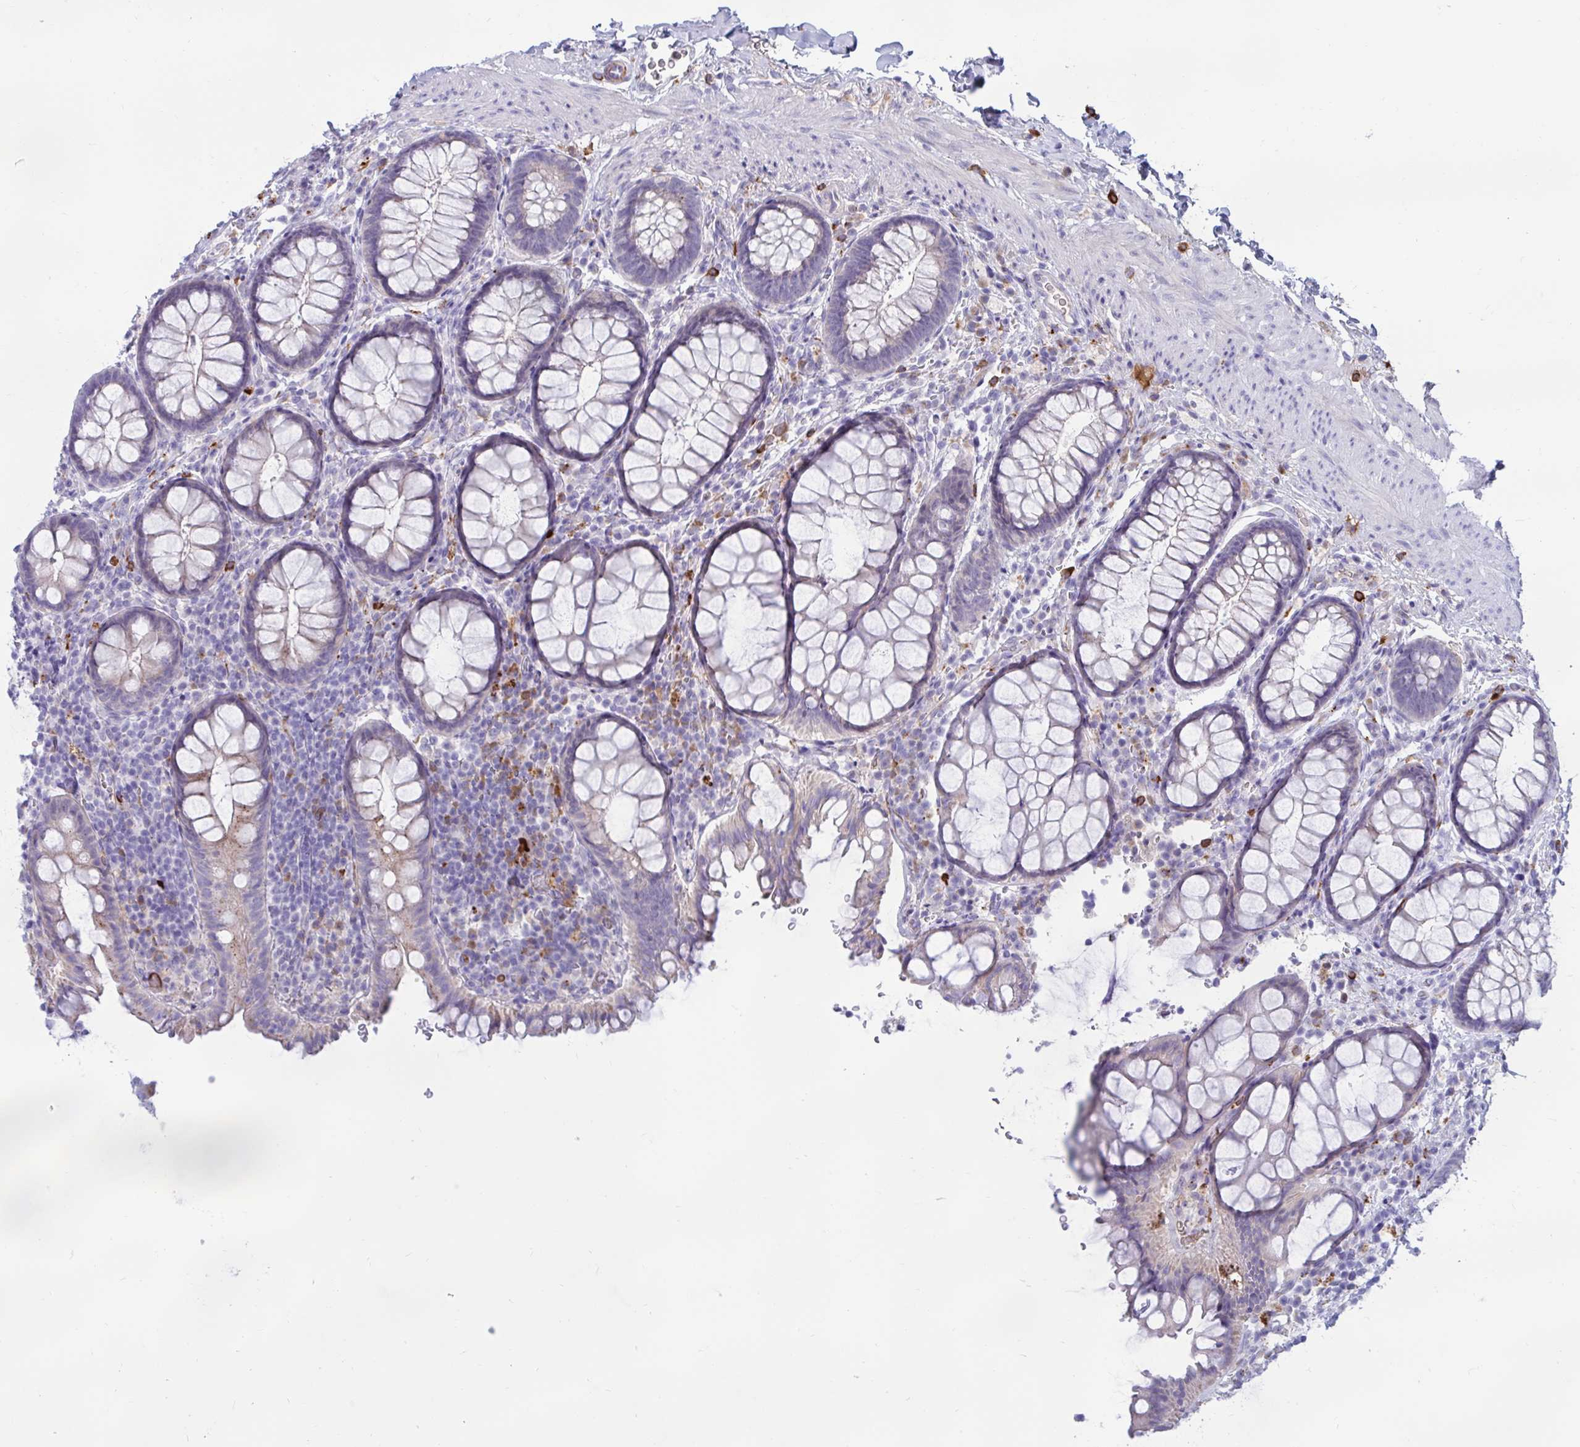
{"staining": {"intensity": "moderate", "quantity": "<25%", "location": "cytoplasmic/membranous"}, "tissue": "rectum", "cell_type": "Glandular cells", "image_type": "normal", "snomed": [{"axis": "morphology", "description": "Normal tissue, NOS"}, {"axis": "topography", "description": "Rectum"}, {"axis": "topography", "description": "Peripheral nerve tissue"}], "caption": "Brown immunohistochemical staining in normal rectum shows moderate cytoplasmic/membranous expression in about <25% of glandular cells.", "gene": "FAM219B", "patient": {"sex": "female", "age": 69}}